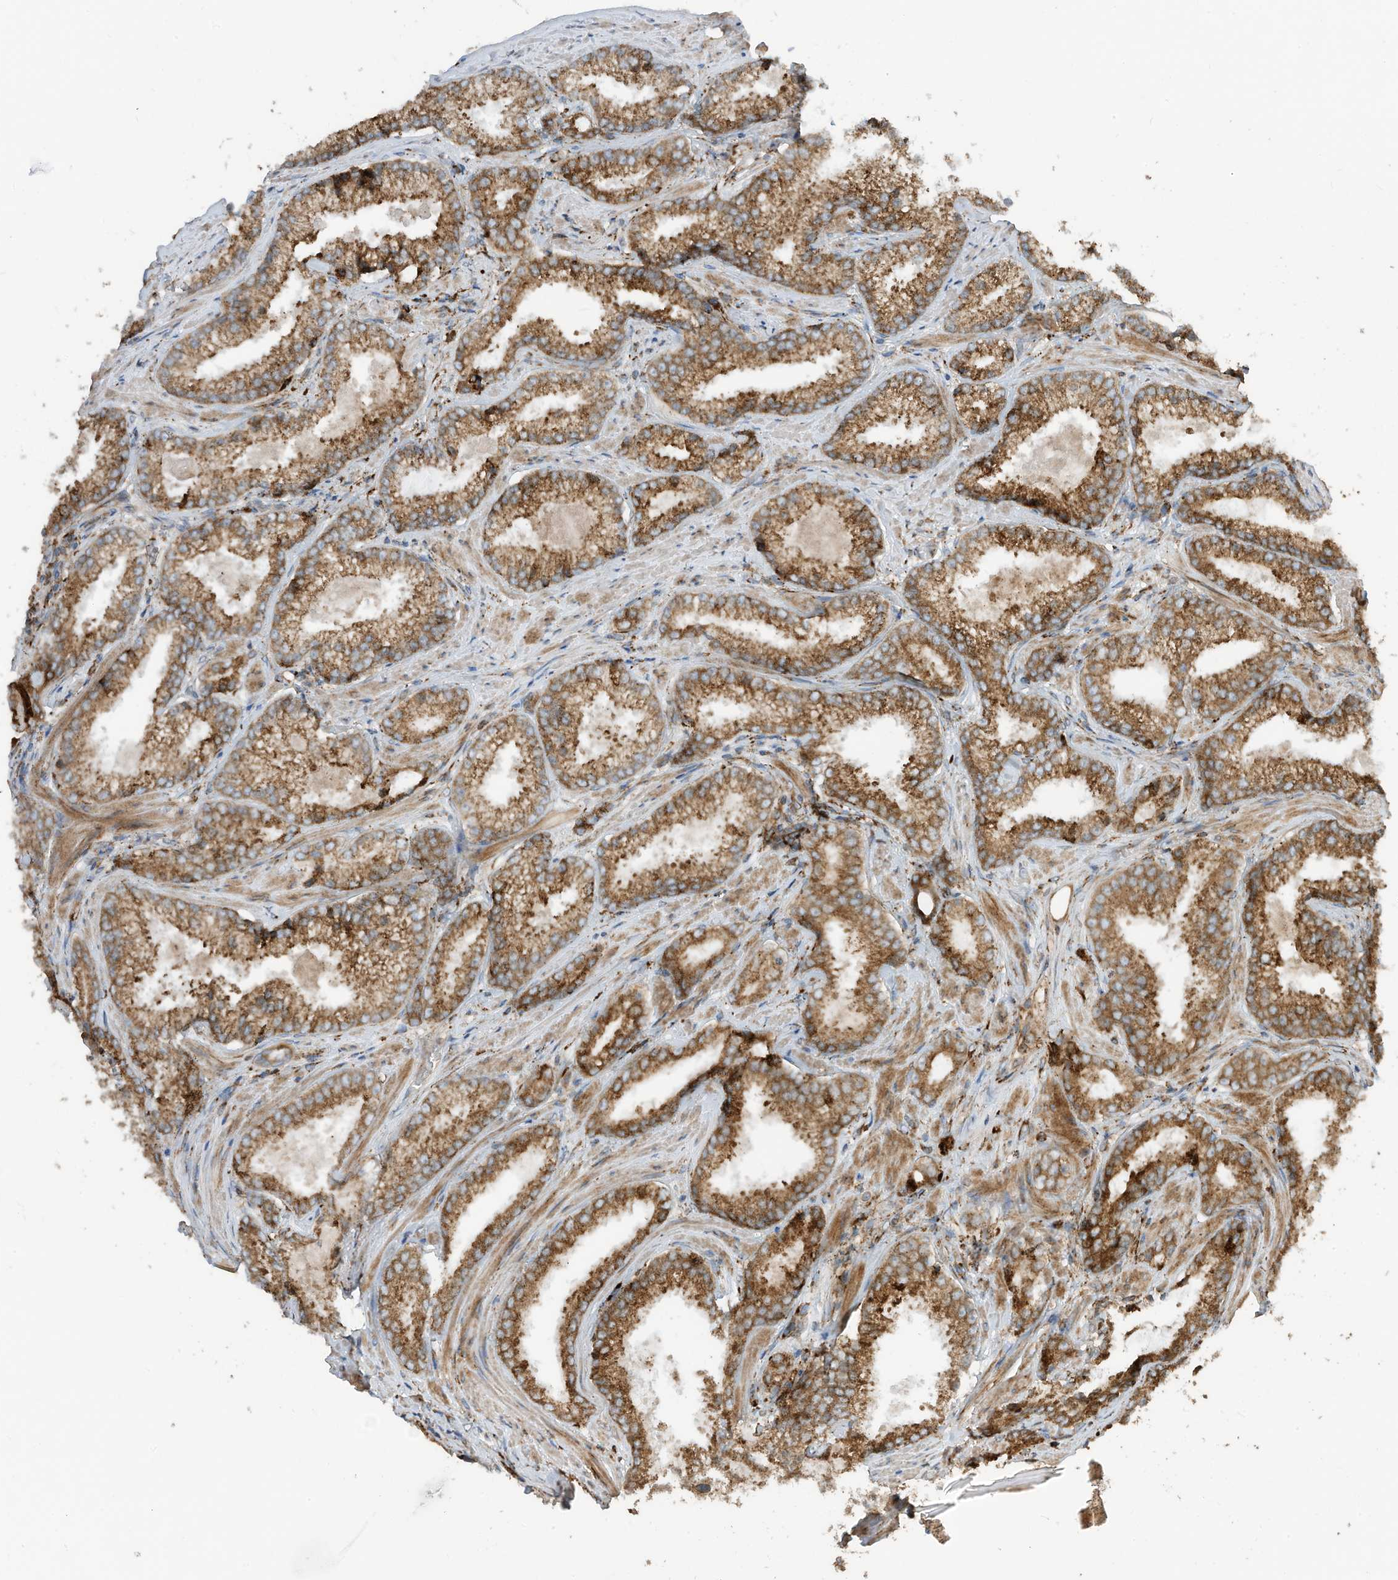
{"staining": {"intensity": "moderate", "quantity": ">75%", "location": "cytoplasmic/membranous"}, "tissue": "prostate cancer", "cell_type": "Tumor cells", "image_type": "cancer", "snomed": [{"axis": "morphology", "description": "Adenocarcinoma, High grade"}, {"axis": "topography", "description": "Prostate"}], "caption": "Immunohistochemistry of human prostate adenocarcinoma (high-grade) reveals medium levels of moderate cytoplasmic/membranous expression in approximately >75% of tumor cells.", "gene": "TRNAU1AP", "patient": {"sex": "male", "age": 66}}